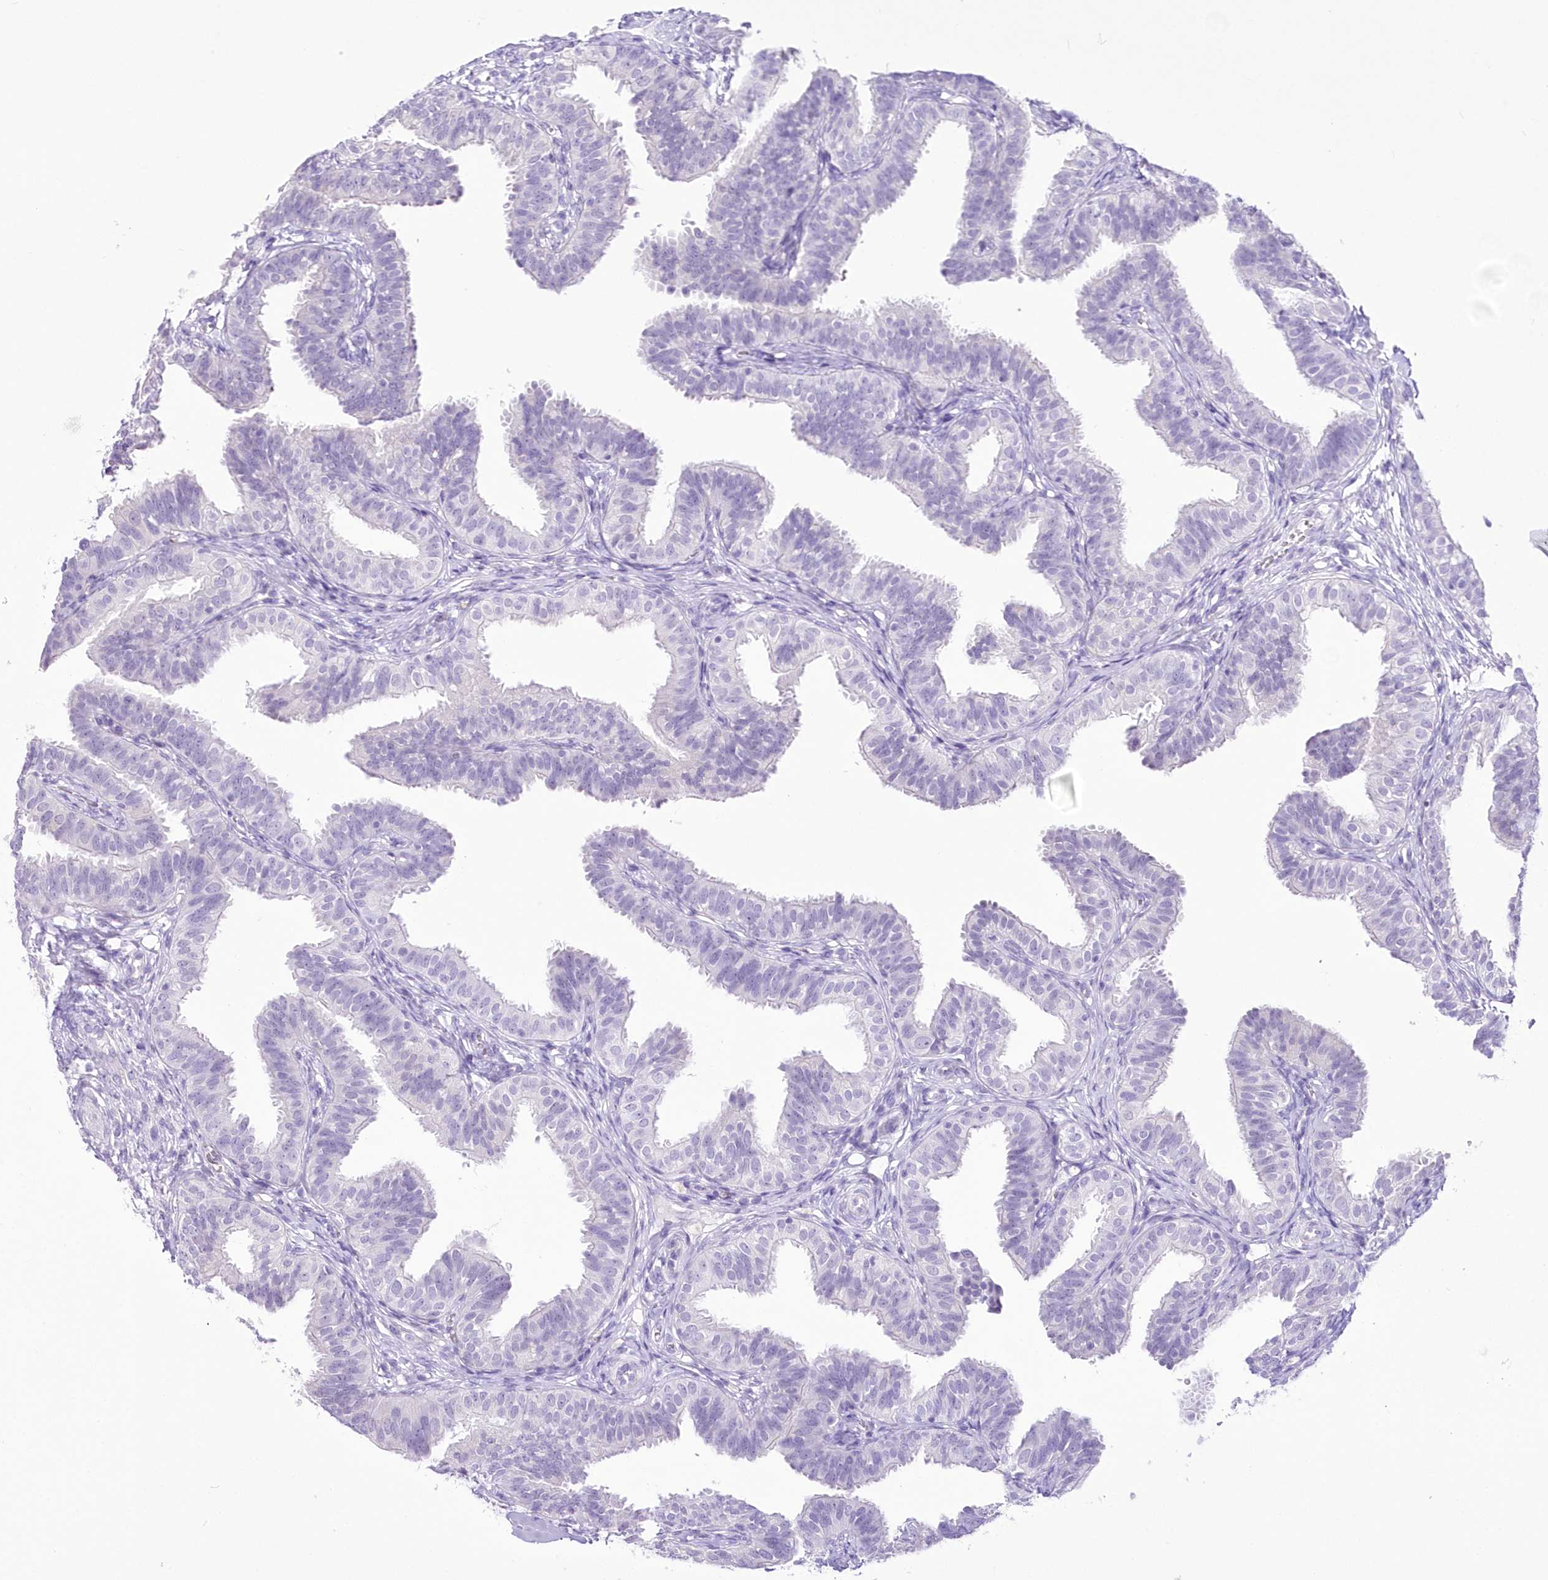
{"staining": {"intensity": "negative", "quantity": "none", "location": "none"}, "tissue": "fallopian tube", "cell_type": "Glandular cells", "image_type": "normal", "snomed": [{"axis": "morphology", "description": "Normal tissue, NOS"}, {"axis": "topography", "description": "Fallopian tube"}], "caption": "DAB immunohistochemical staining of benign fallopian tube shows no significant staining in glandular cells. (Brightfield microscopy of DAB (3,3'-diaminobenzidine) immunohistochemistry (IHC) at high magnification).", "gene": "UBA6", "patient": {"sex": "female", "age": 35}}